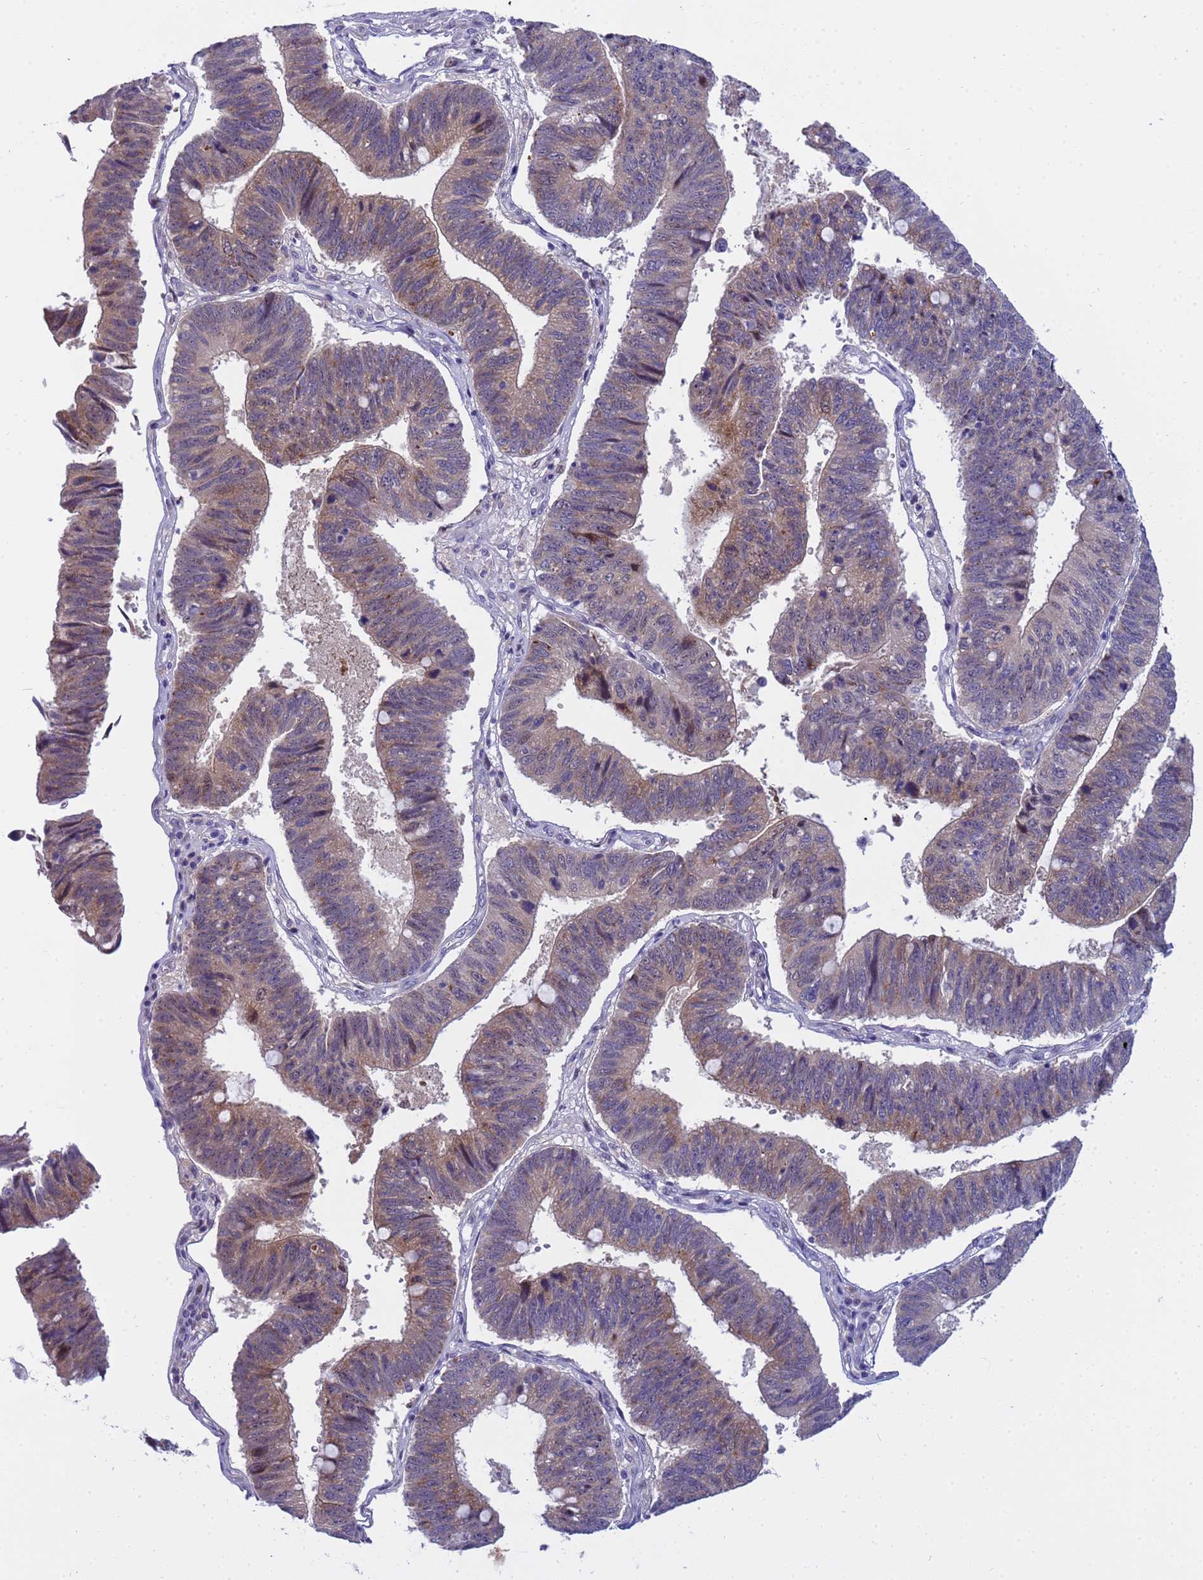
{"staining": {"intensity": "moderate", "quantity": ">75%", "location": "cytoplasmic/membranous,nuclear"}, "tissue": "stomach cancer", "cell_type": "Tumor cells", "image_type": "cancer", "snomed": [{"axis": "morphology", "description": "Adenocarcinoma, NOS"}, {"axis": "topography", "description": "Stomach"}], "caption": "Protein expression analysis of human stomach adenocarcinoma reveals moderate cytoplasmic/membranous and nuclear positivity in approximately >75% of tumor cells.", "gene": "LRATD1", "patient": {"sex": "male", "age": 59}}